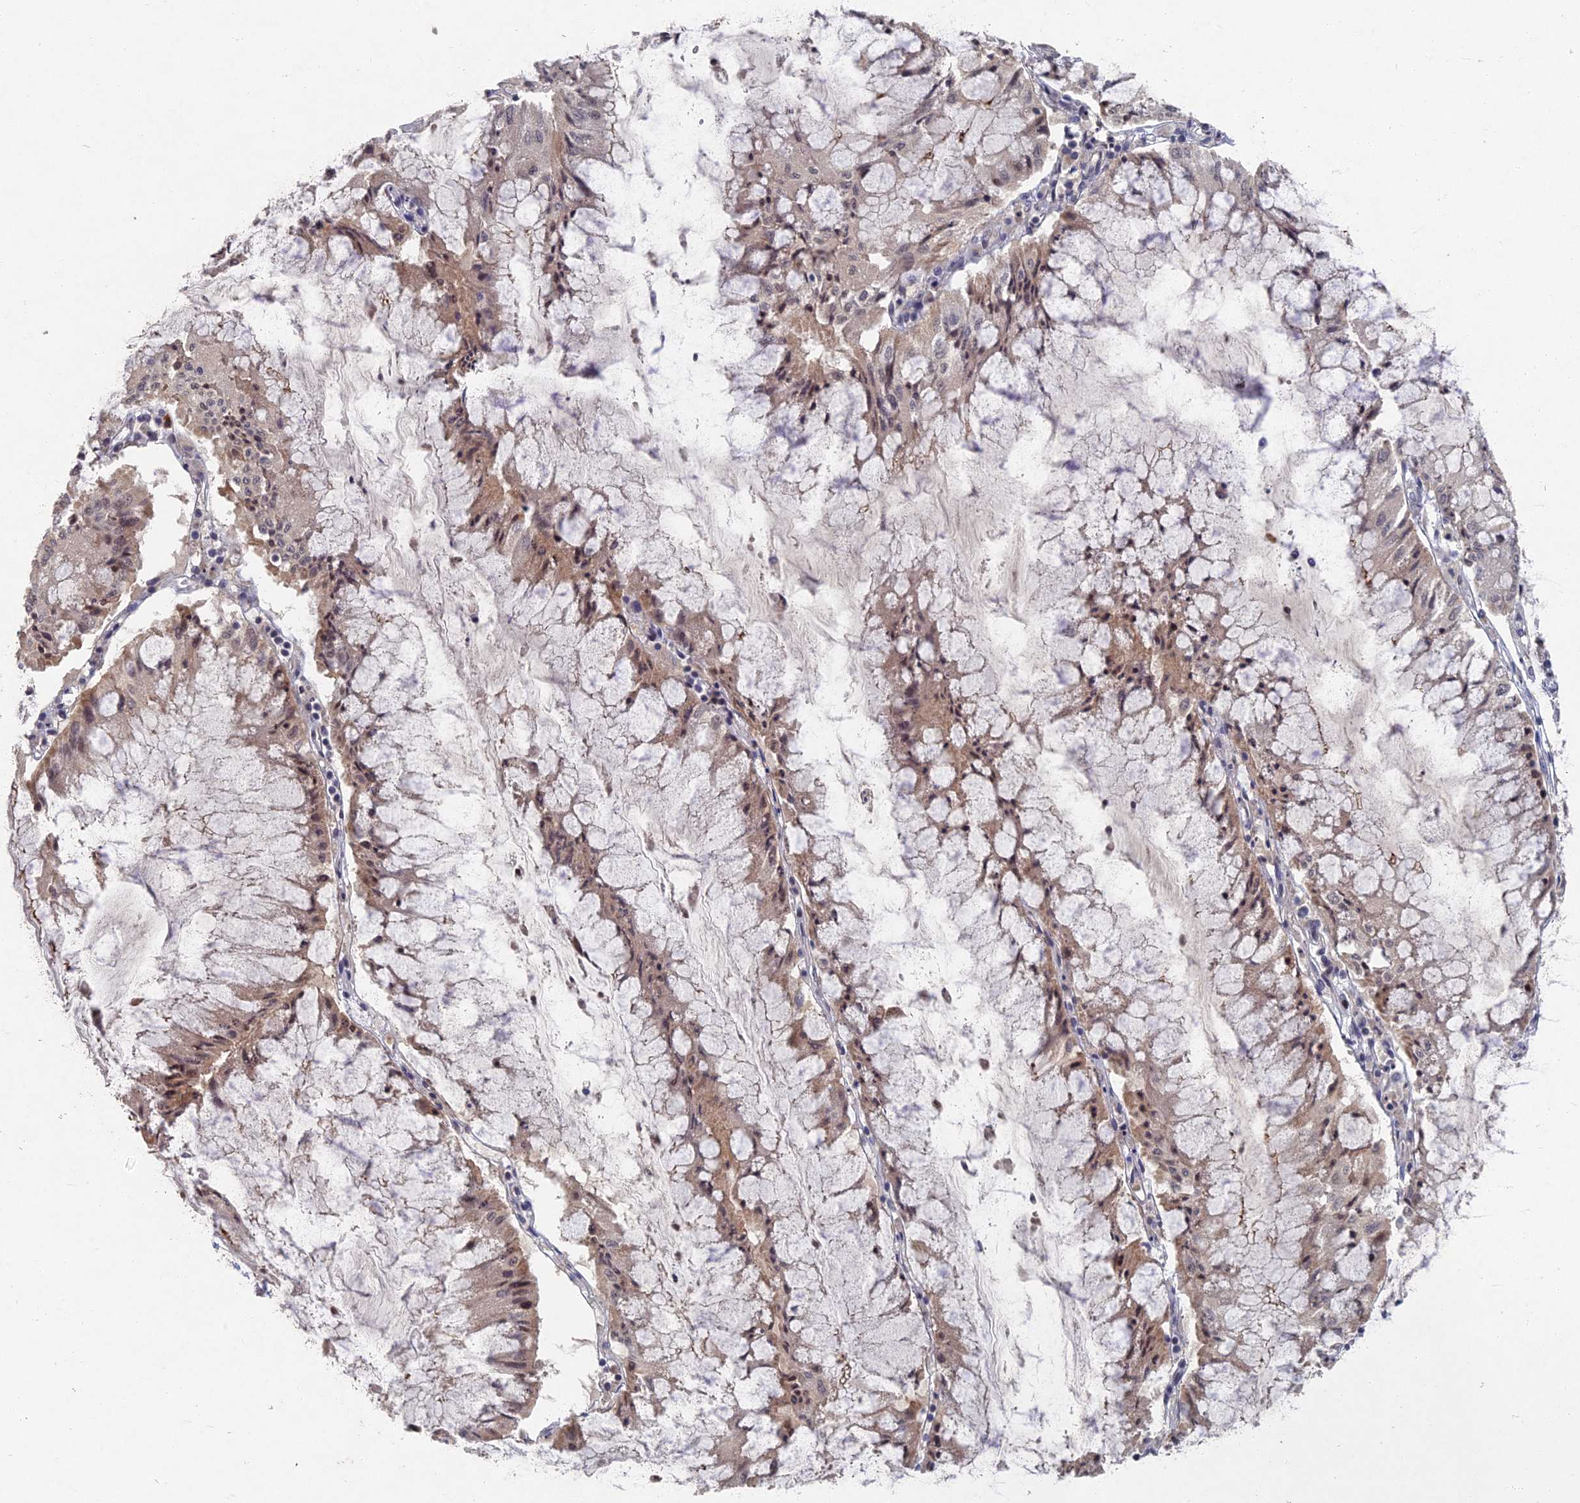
{"staining": {"intensity": "weak", "quantity": "25%-75%", "location": "cytoplasmic/membranous,nuclear"}, "tissue": "pancreatic cancer", "cell_type": "Tumor cells", "image_type": "cancer", "snomed": [{"axis": "morphology", "description": "Adenocarcinoma, NOS"}, {"axis": "topography", "description": "Pancreas"}], "caption": "Immunohistochemistry (IHC) micrograph of neoplastic tissue: human pancreatic adenocarcinoma stained using immunohistochemistry (IHC) demonstrates low levels of weak protein expression localized specifically in the cytoplasmic/membranous and nuclear of tumor cells, appearing as a cytoplasmic/membranous and nuclear brown color.", "gene": "GNA15", "patient": {"sex": "female", "age": 50}}